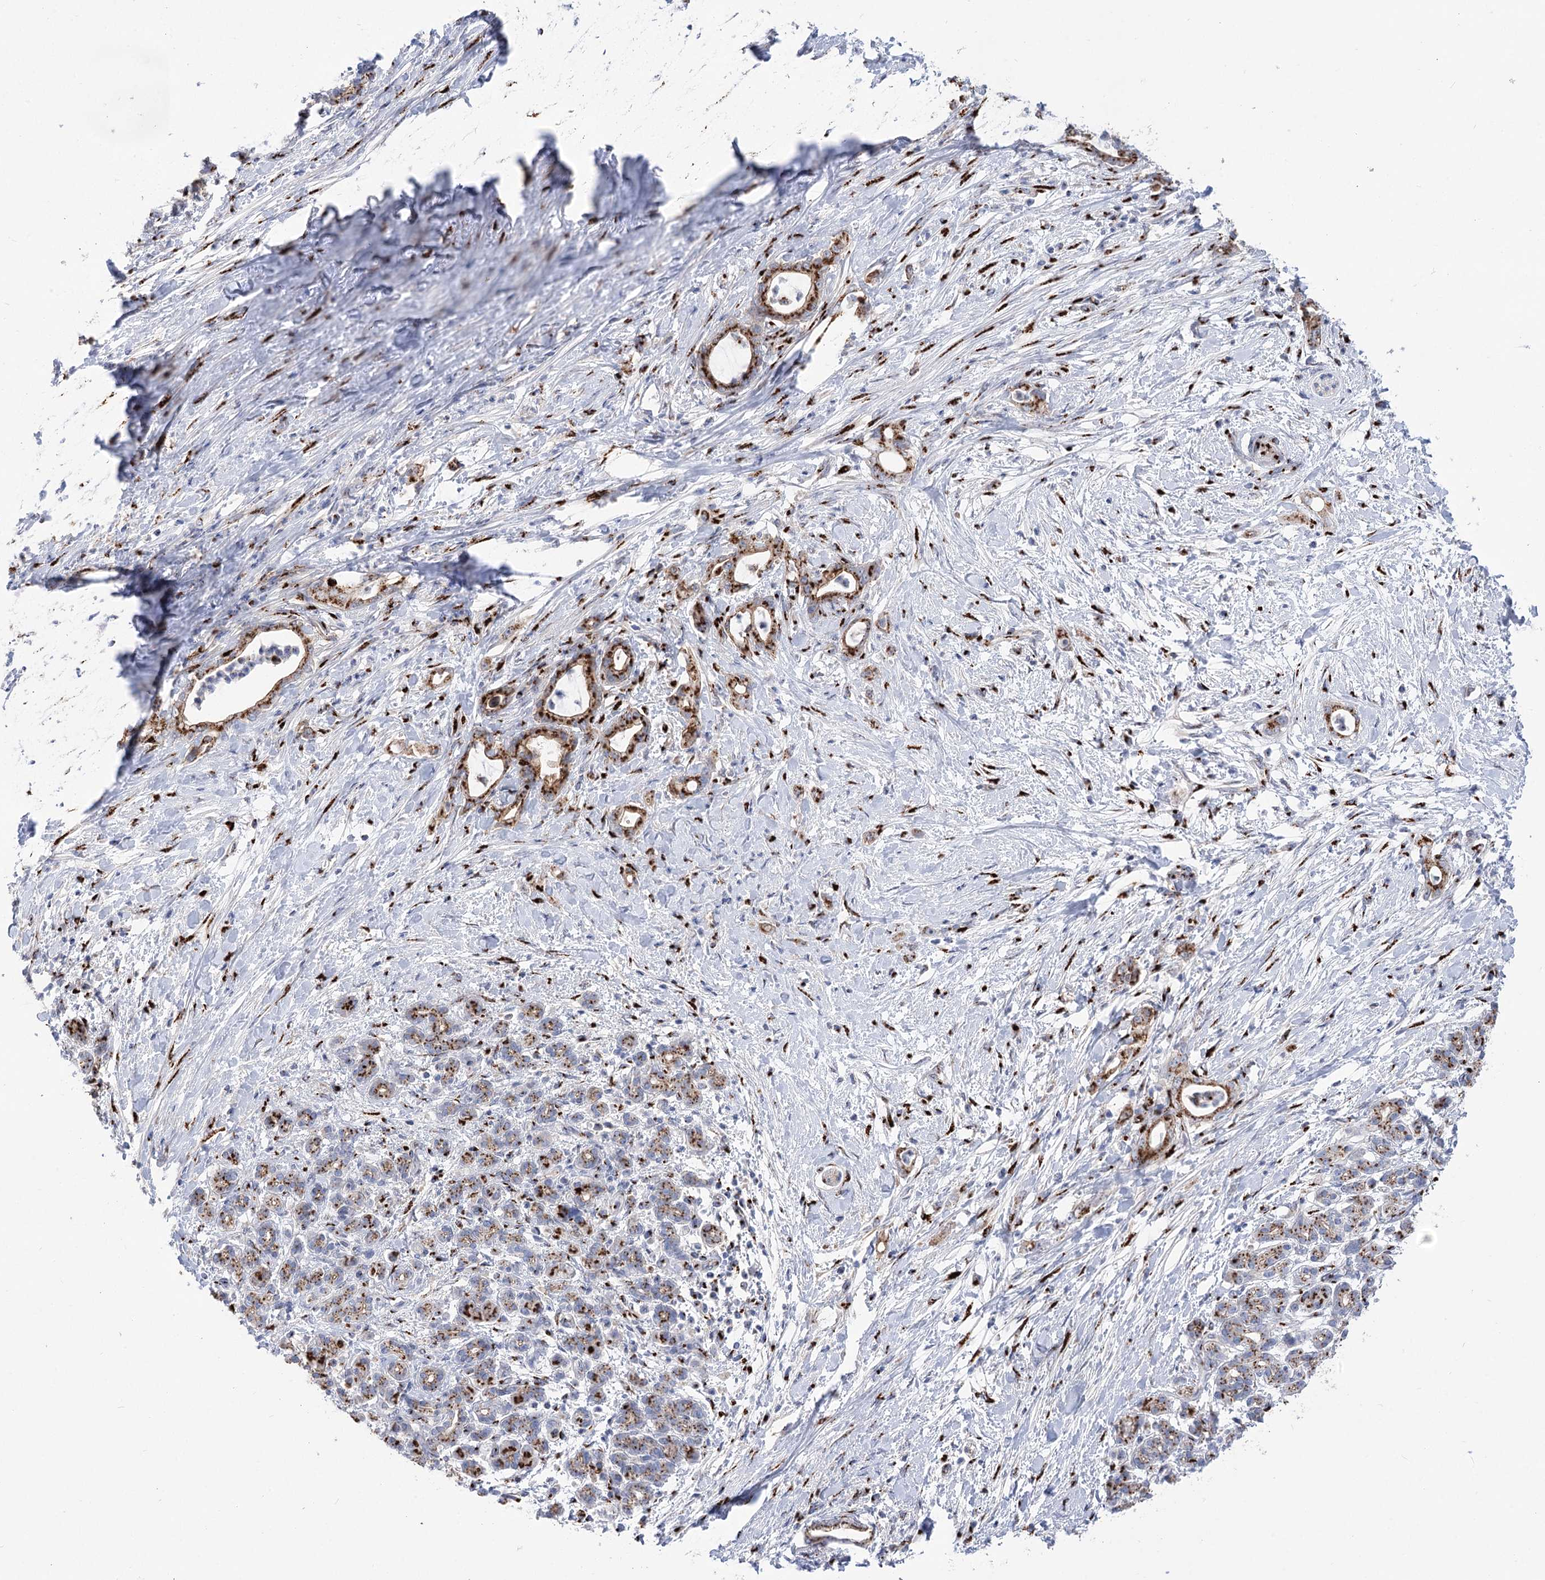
{"staining": {"intensity": "strong", "quantity": ">75%", "location": "cytoplasmic/membranous"}, "tissue": "pancreatic cancer", "cell_type": "Tumor cells", "image_type": "cancer", "snomed": [{"axis": "morphology", "description": "Adenocarcinoma, NOS"}, {"axis": "topography", "description": "Pancreas"}], "caption": "Brown immunohistochemical staining in human pancreatic cancer (adenocarcinoma) shows strong cytoplasmic/membranous staining in about >75% of tumor cells.", "gene": "TMEM165", "patient": {"sex": "female", "age": 55}}